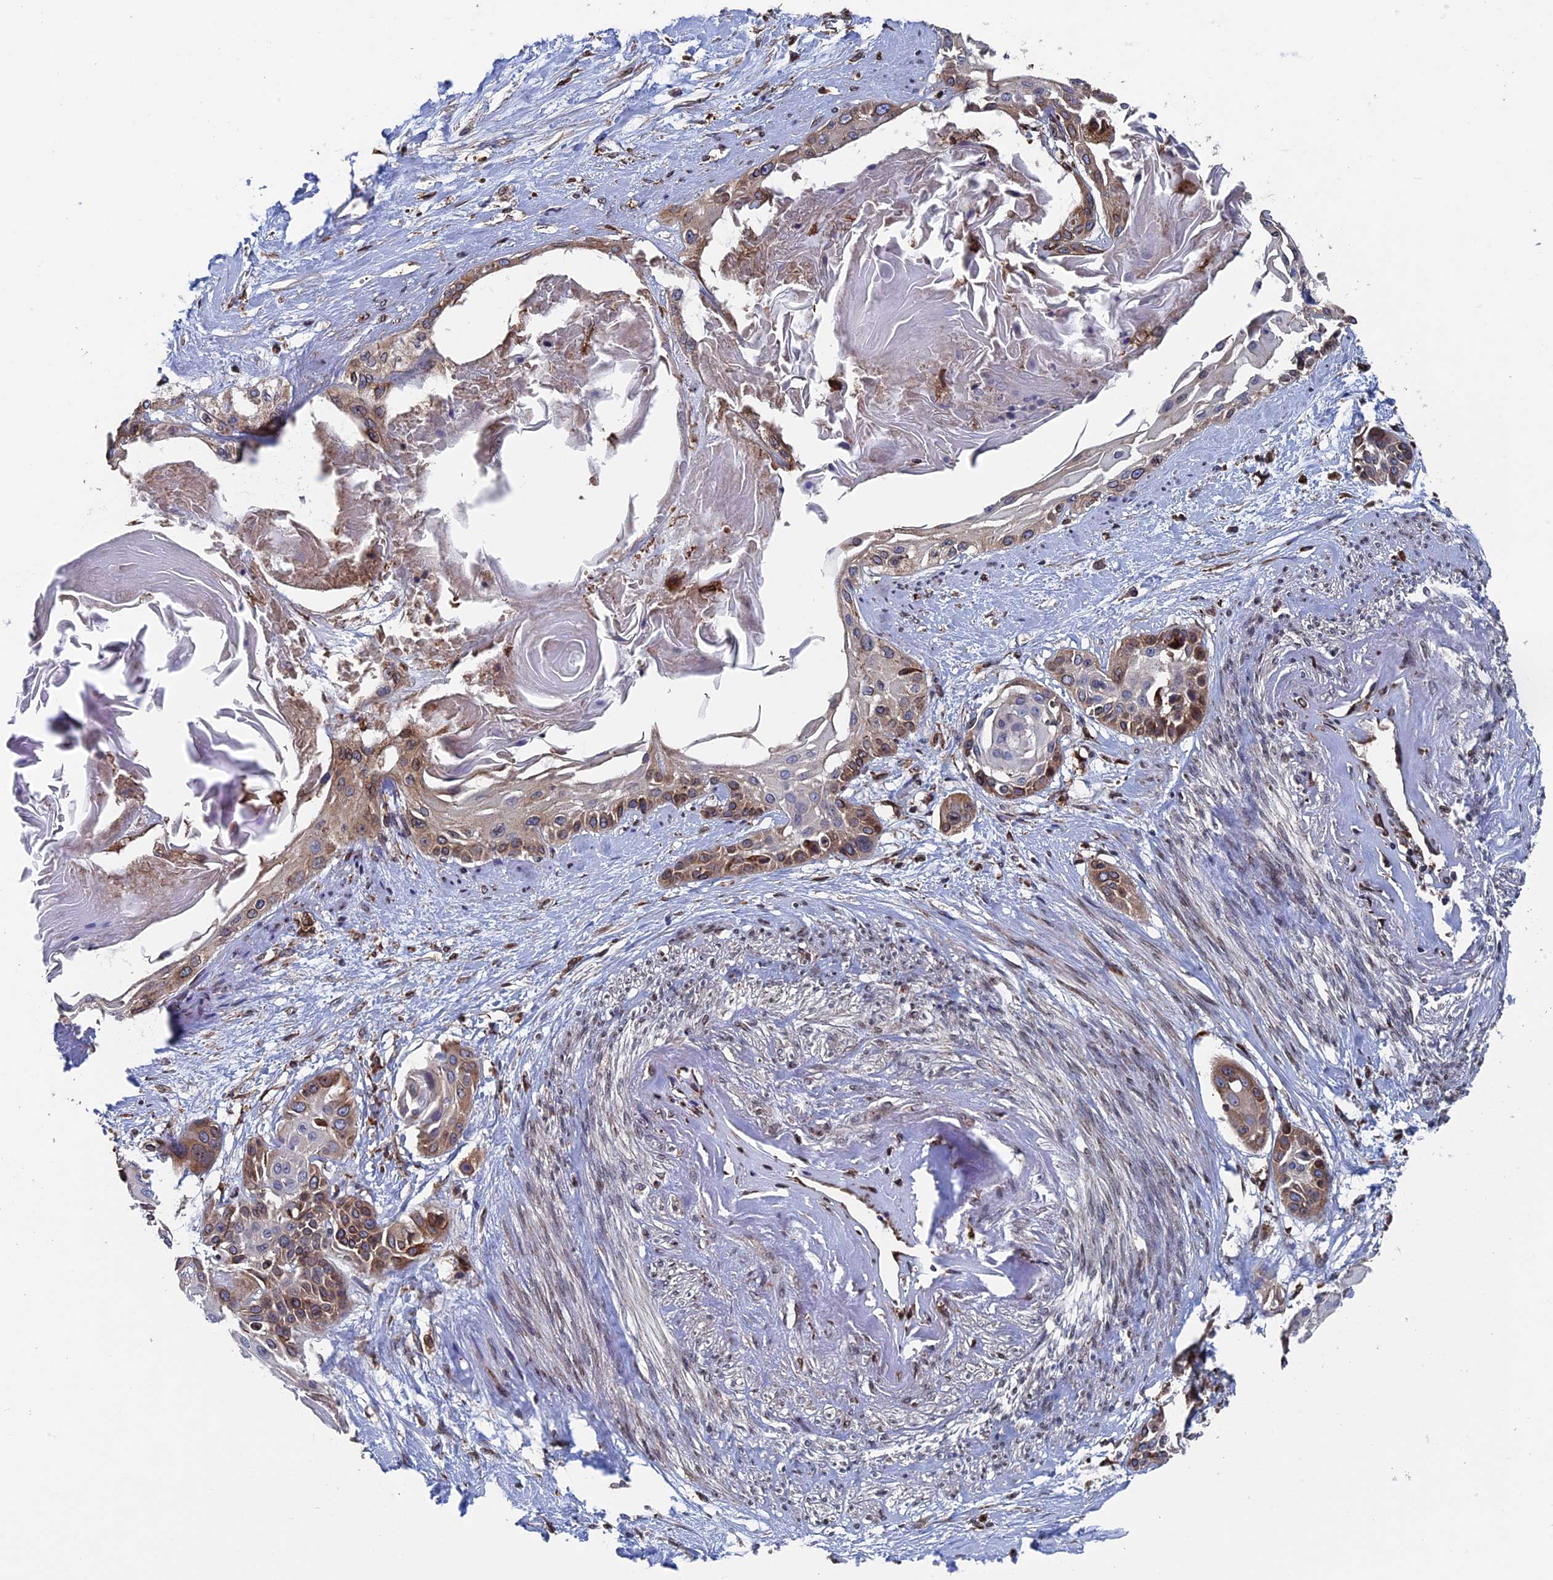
{"staining": {"intensity": "moderate", "quantity": "25%-75%", "location": "cytoplasmic/membranous"}, "tissue": "cervical cancer", "cell_type": "Tumor cells", "image_type": "cancer", "snomed": [{"axis": "morphology", "description": "Squamous cell carcinoma, NOS"}, {"axis": "topography", "description": "Cervix"}], "caption": "This is an image of immunohistochemistry staining of cervical squamous cell carcinoma, which shows moderate positivity in the cytoplasmic/membranous of tumor cells.", "gene": "RPUSD1", "patient": {"sex": "female", "age": 57}}